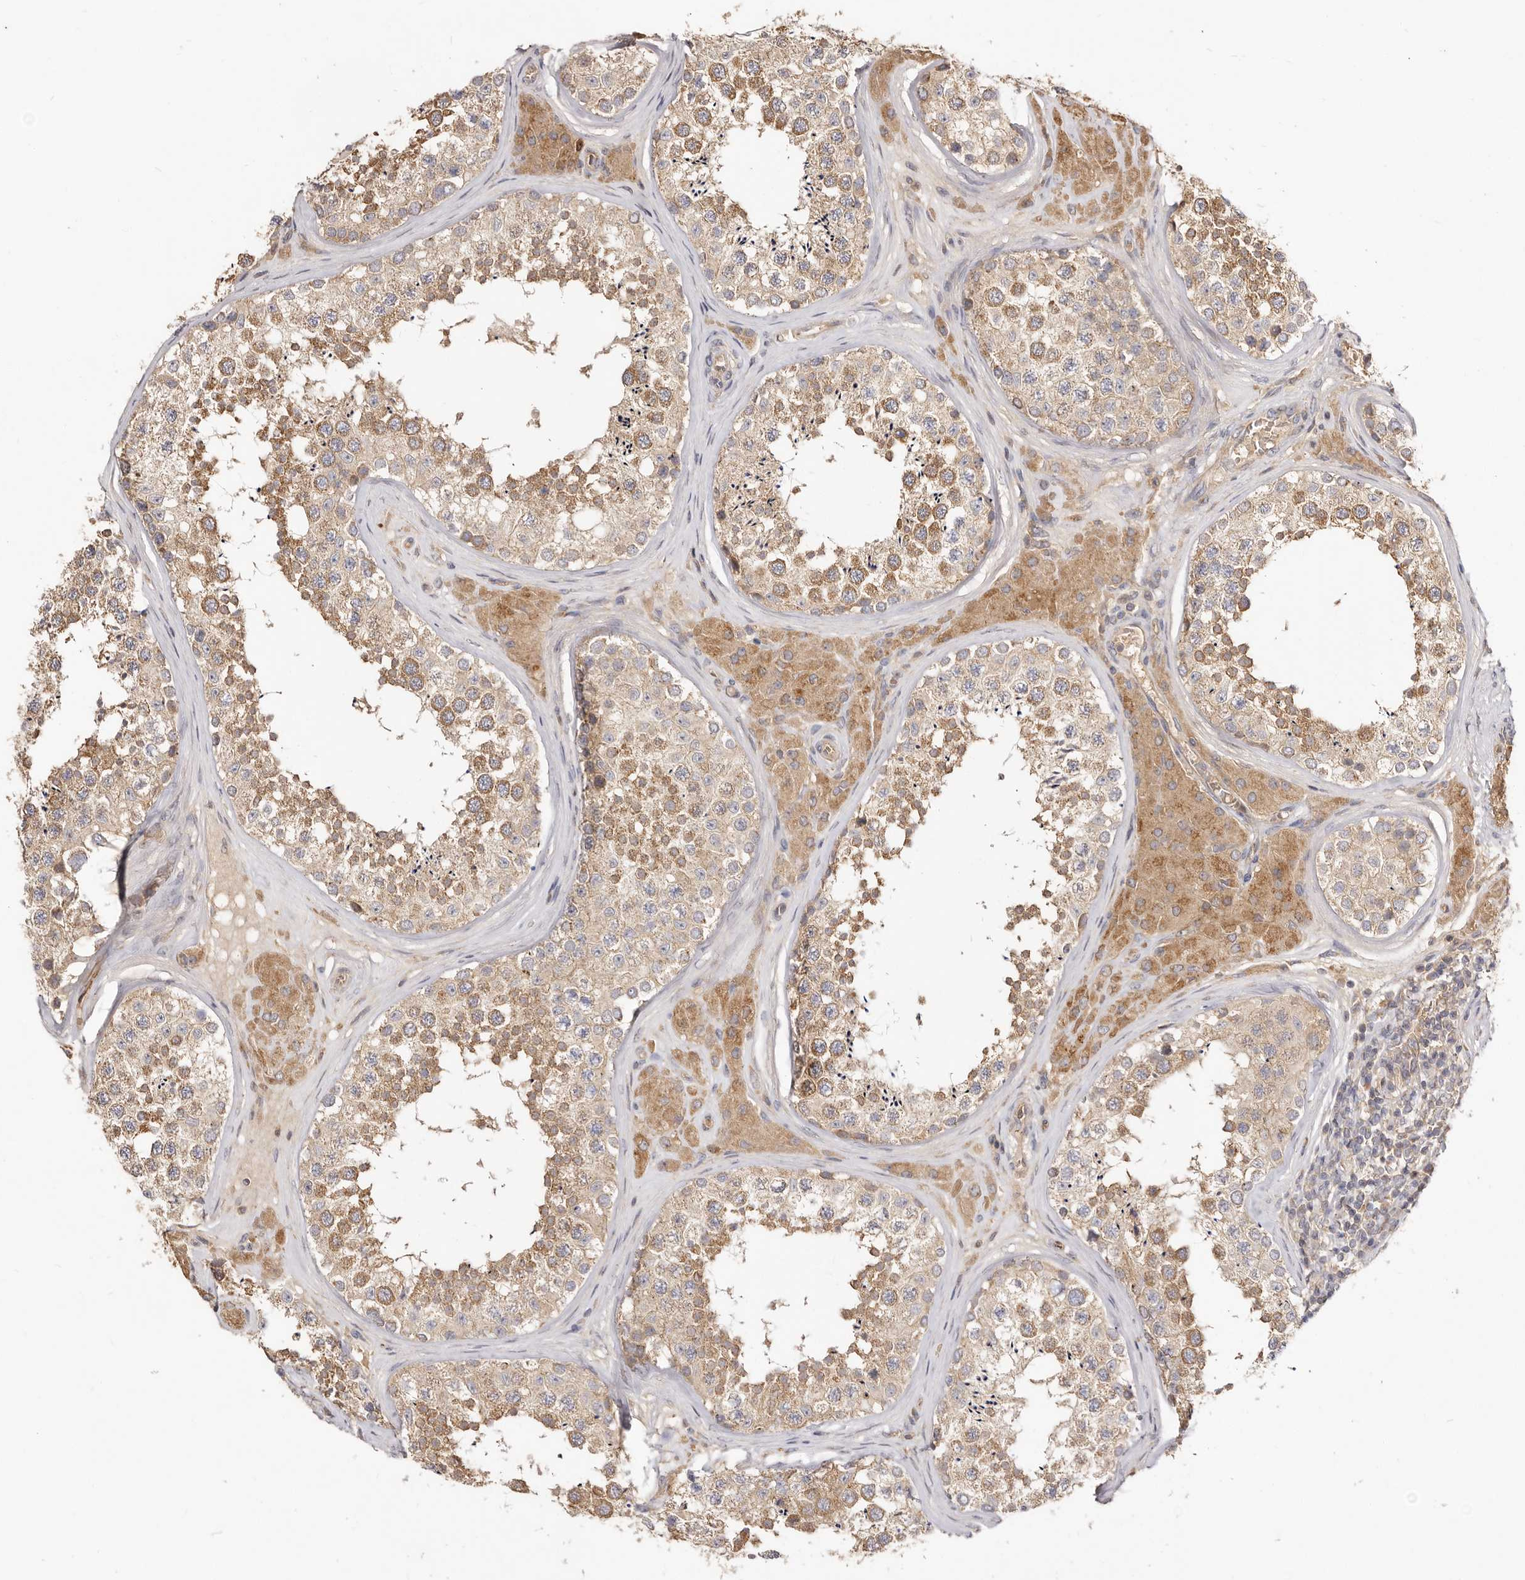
{"staining": {"intensity": "moderate", "quantity": ">75%", "location": "cytoplasmic/membranous"}, "tissue": "testis", "cell_type": "Cells in seminiferous ducts", "image_type": "normal", "snomed": [{"axis": "morphology", "description": "Normal tissue, NOS"}, {"axis": "topography", "description": "Testis"}], "caption": "Approximately >75% of cells in seminiferous ducts in benign testis show moderate cytoplasmic/membranous protein staining as visualized by brown immunohistochemical staining.", "gene": "ADAMTS9", "patient": {"sex": "male", "age": 46}}